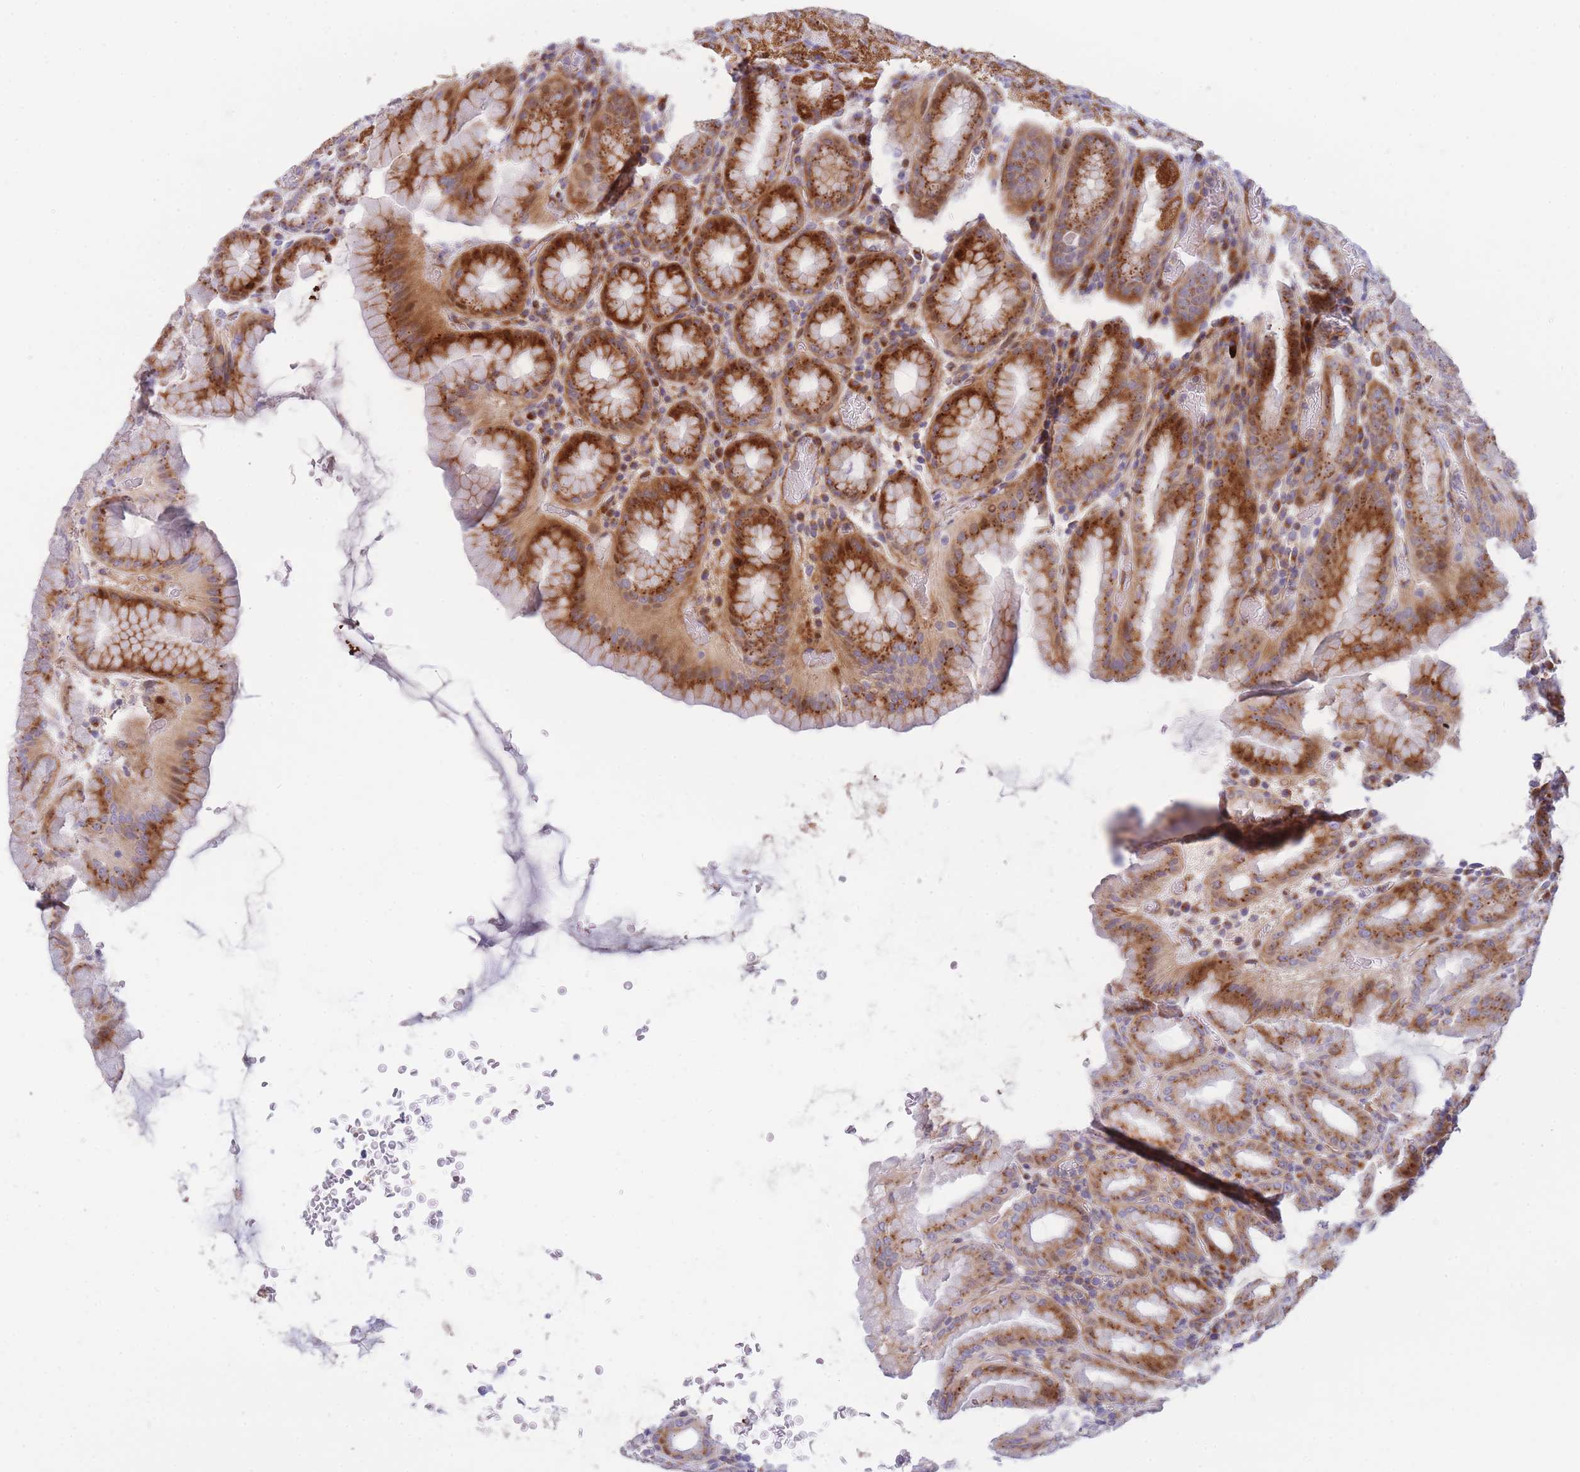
{"staining": {"intensity": "strong", "quantity": "25%-75%", "location": "cytoplasmic/membranous"}, "tissue": "stomach", "cell_type": "Glandular cells", "image_type": "normal", "snomed": [{"axis": "morphology", "description": "Normal tissue, NOS"}, {"axis": "topography", "description": "Stomach, upper"}, {"axis": "topography", "description": "Stomach"}], "caption": "Benign stomach was stained to show a protein in brown. There is high levels of strong cytoplasmic/membranous staining in about 25%-75% of glandular cells. The protein is stained brown, and the nuclei are stained in blue (DAB (3,3'-diaminobenzidine) IHC with brightfield microscopy, high magnification).", "gene": "ATP5MC2", "patient": {"sex": "male", "age": 68}}